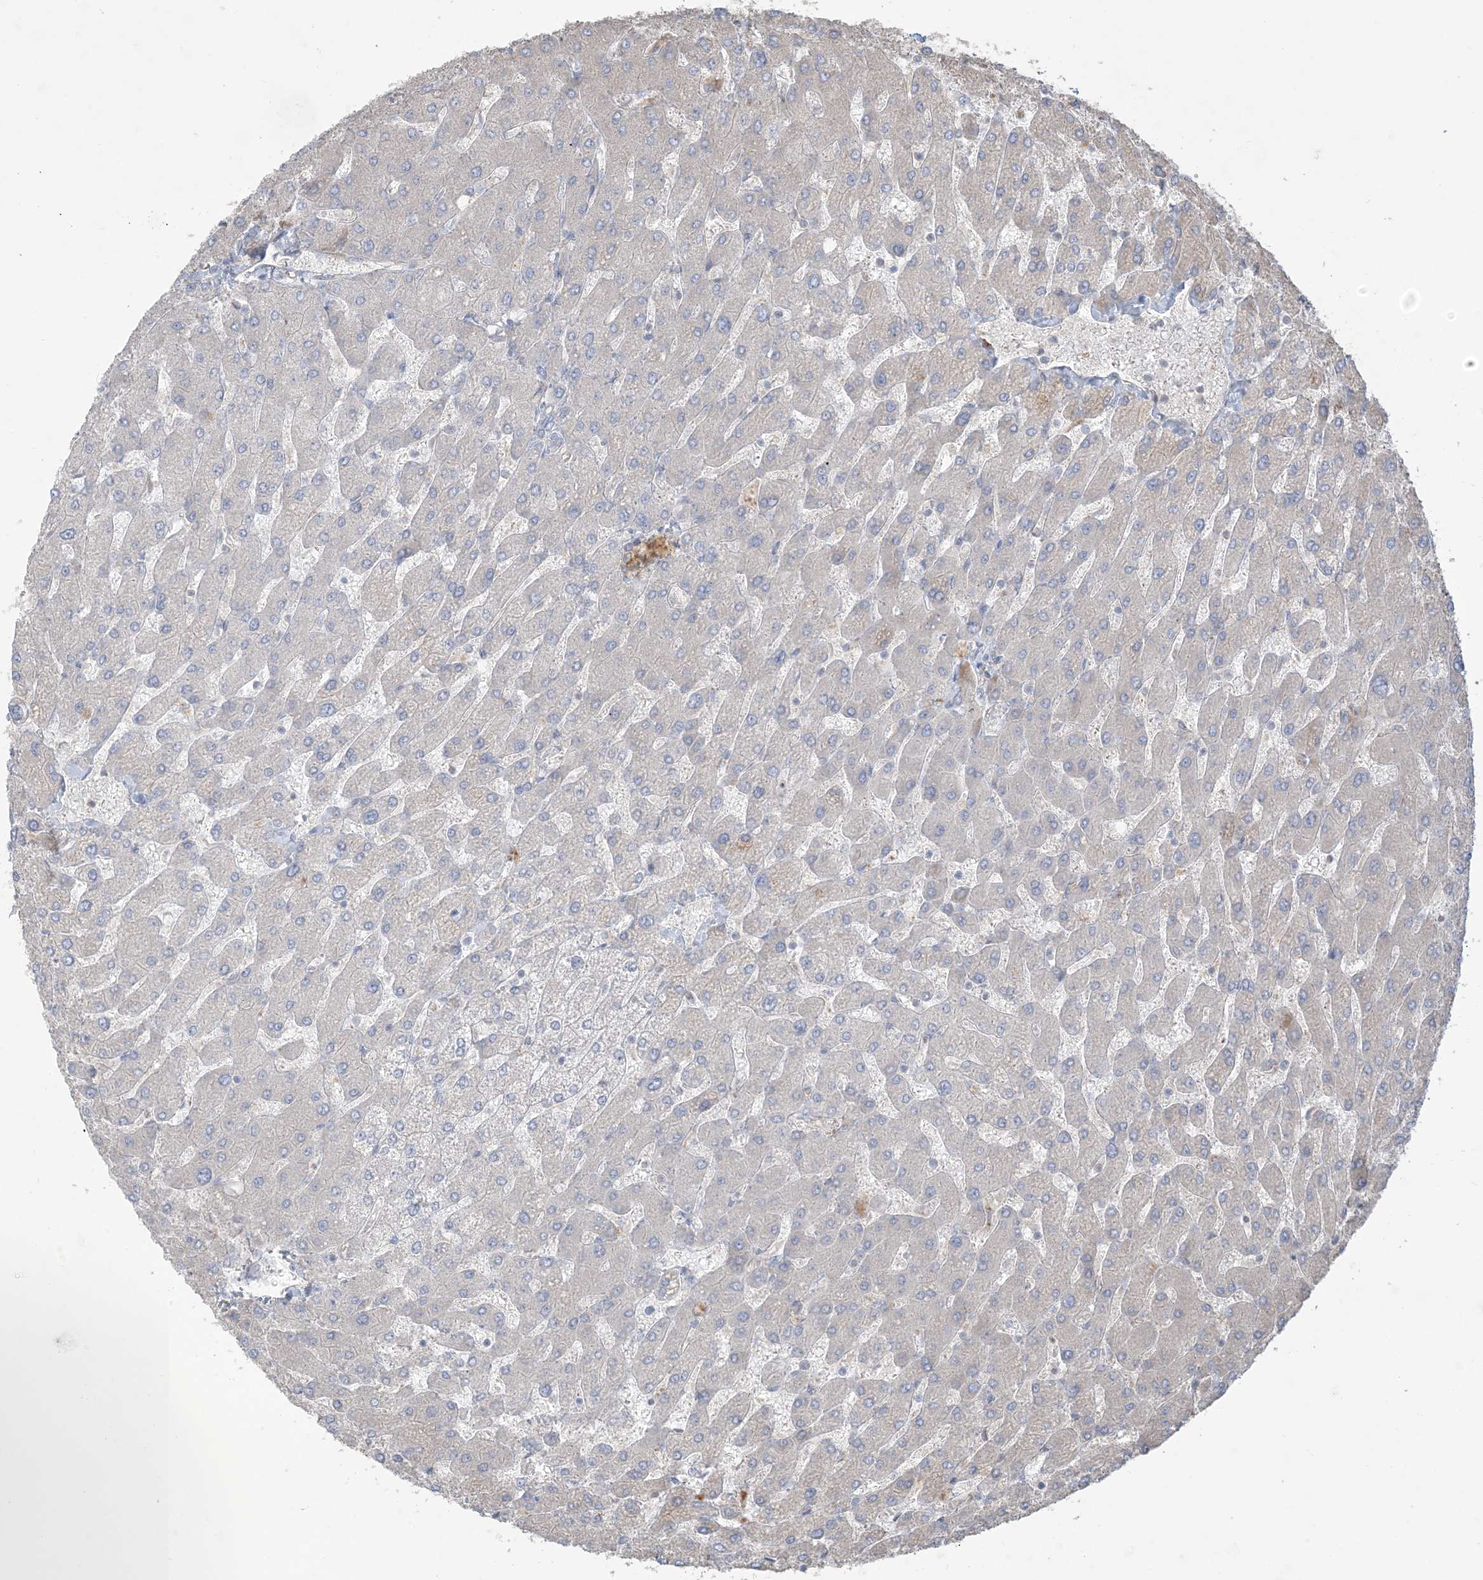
{"staining": {"intensity": "weak", "quantity": "<25%", "location": "cytoplasmic/membranous"}, "tissue": "liver", "cell_type": "Cholangiocytes", "image_type": "normal", "snomed": [{"axis": "morphology", "description": "Normal tissue, NOS"}, {"axis": "topography", "description": "Liver"}], "caption": "Immunohistochemistry of normal human liver reveals no positivity in cholangiocytes.", "gene": "KLHL18", "patient": {"sex": "male", "age": 55}}